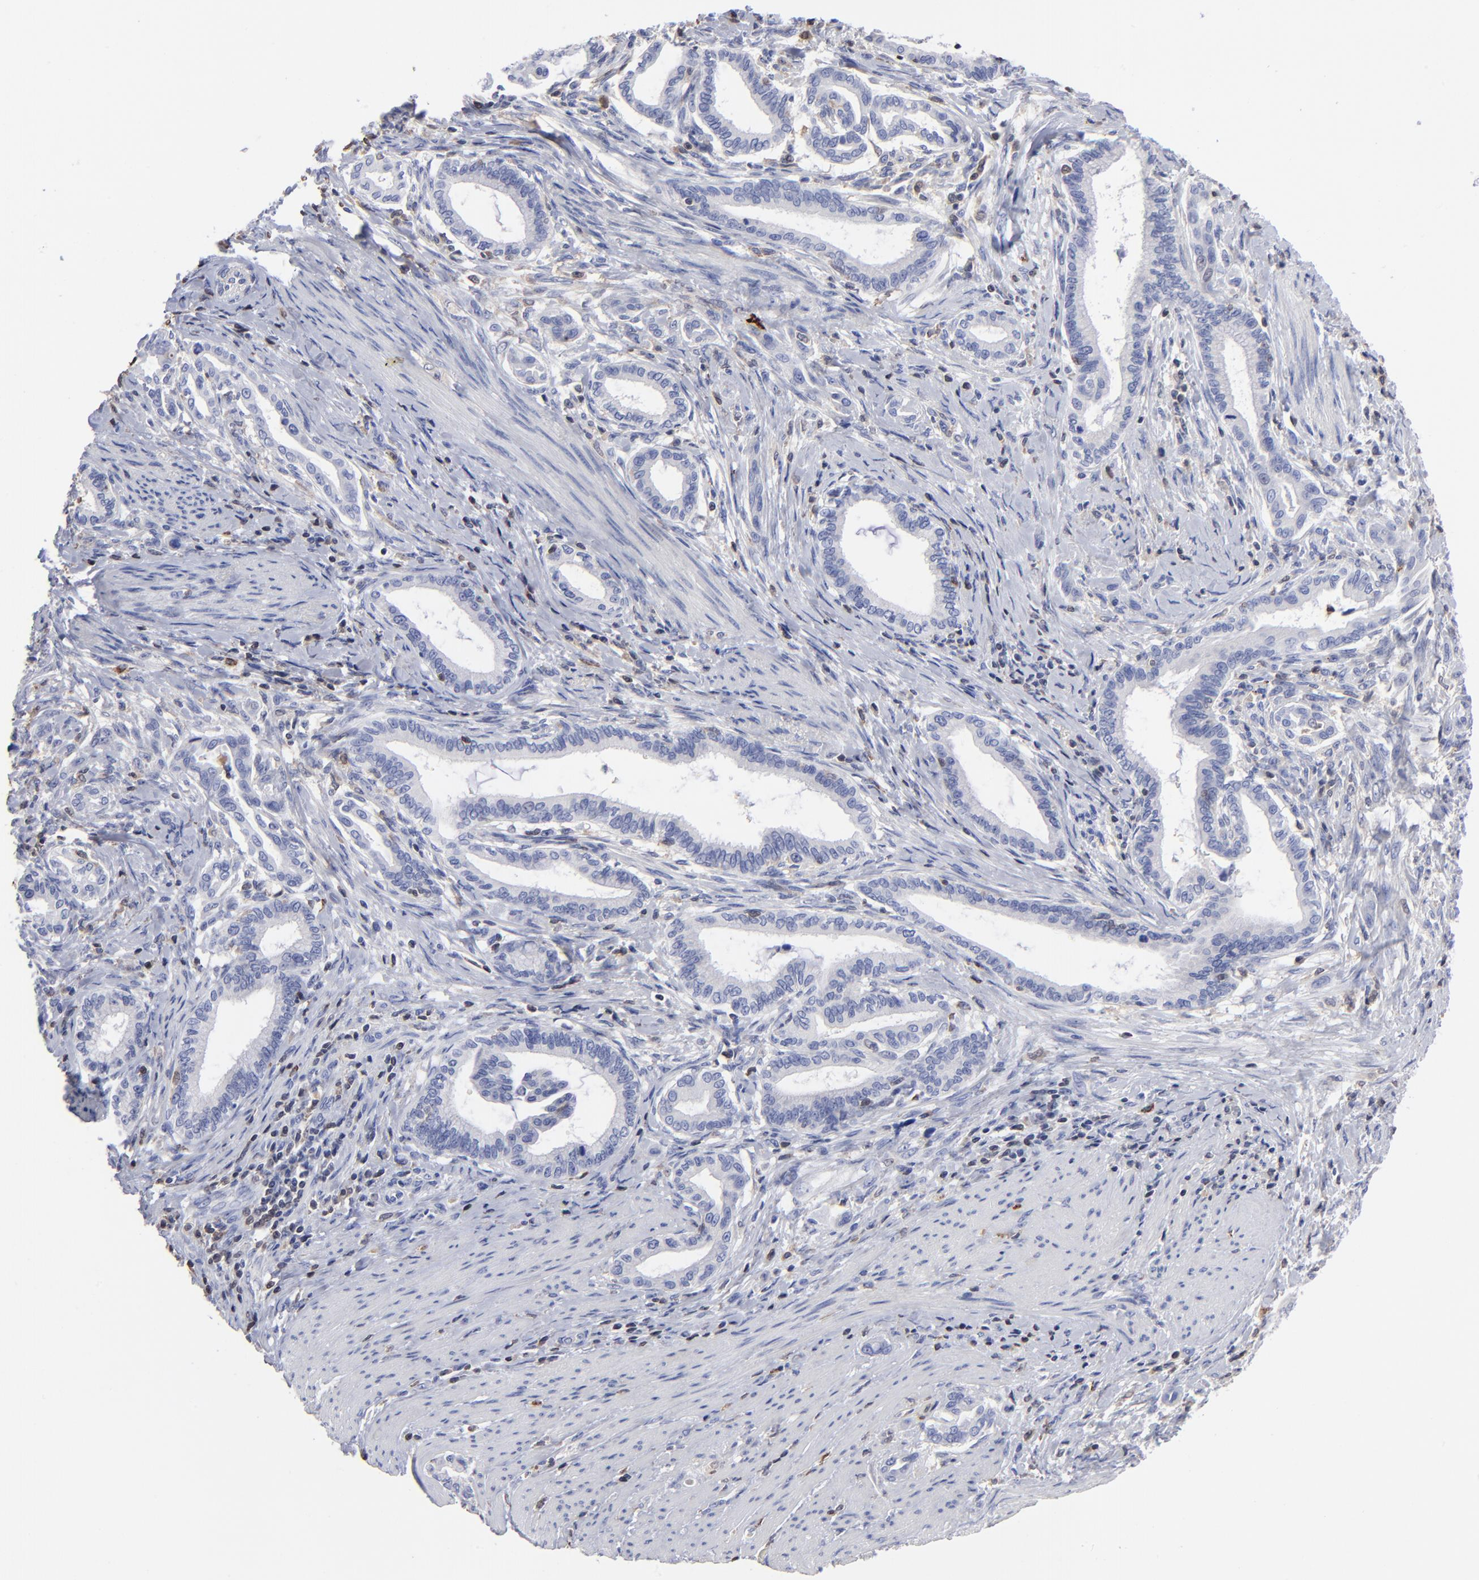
{"staining": {"intensity": "negative", "quantity": "none", "location": "none"}, "tissue": "pancreatic cancer", "cell_type": "Tumor cells", "image_type": "cancer", "snomed": [{"axis": "morphology", "description": "Adenocarcinoma, NOS"}, {"axis": "topography", "description": "Pancreas"}], "caption": "The micrograph exhibits no significant staining in tumor cells of adenocarcinoma (pancreatic). The staining was performed using DAB to visualize the protein expression in brown, while the nuclei were stained in blue with hematoxylin (Magnification: 20x).", "gene": "TBXT", "patient": {"sex": "female", "age": 64}}